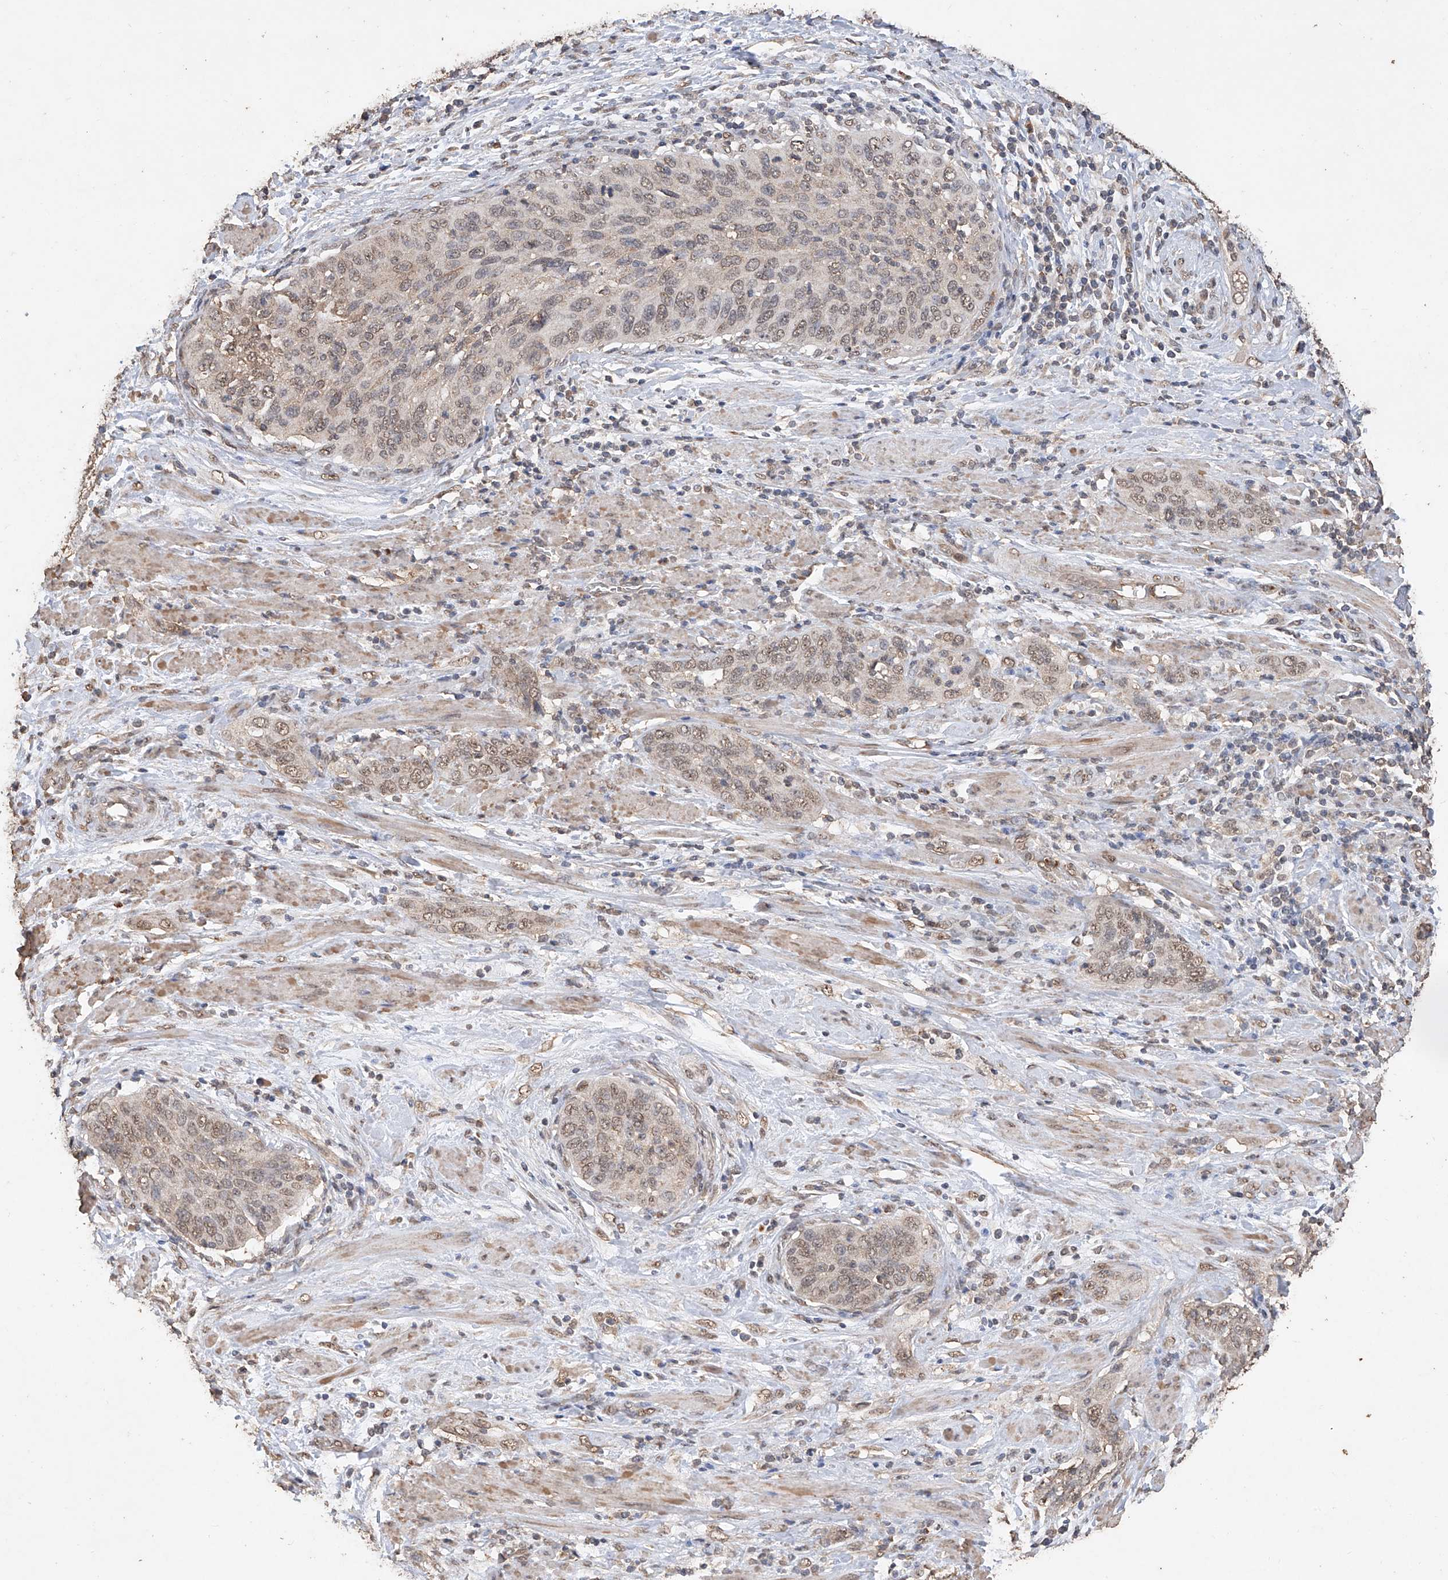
{"staining": {"intensity": "weak", "quantity": ">75%", "location": "cytoplasmic/membranous,nuclear"}, "tissue": "cervical cancer", "cell_type": "Tumor cells", "image_type": "cancer", "snomed": [{"axis": "morphology", "description": "Squamous cell carcinoma, NOS"}, {"axis": "topography", "description": "Cervix"}], "caption": "A high-resolution histopathology image shows immunohistochemistry (IHC) staining of squamous cell carcinoma (cervical), which reveals weak cytoplasmic/membranous and nuclear positivity in approximately >75% of tumor cells.", "gene": "ELOVL1", "patient": {"sex": "female", "age": 60}}